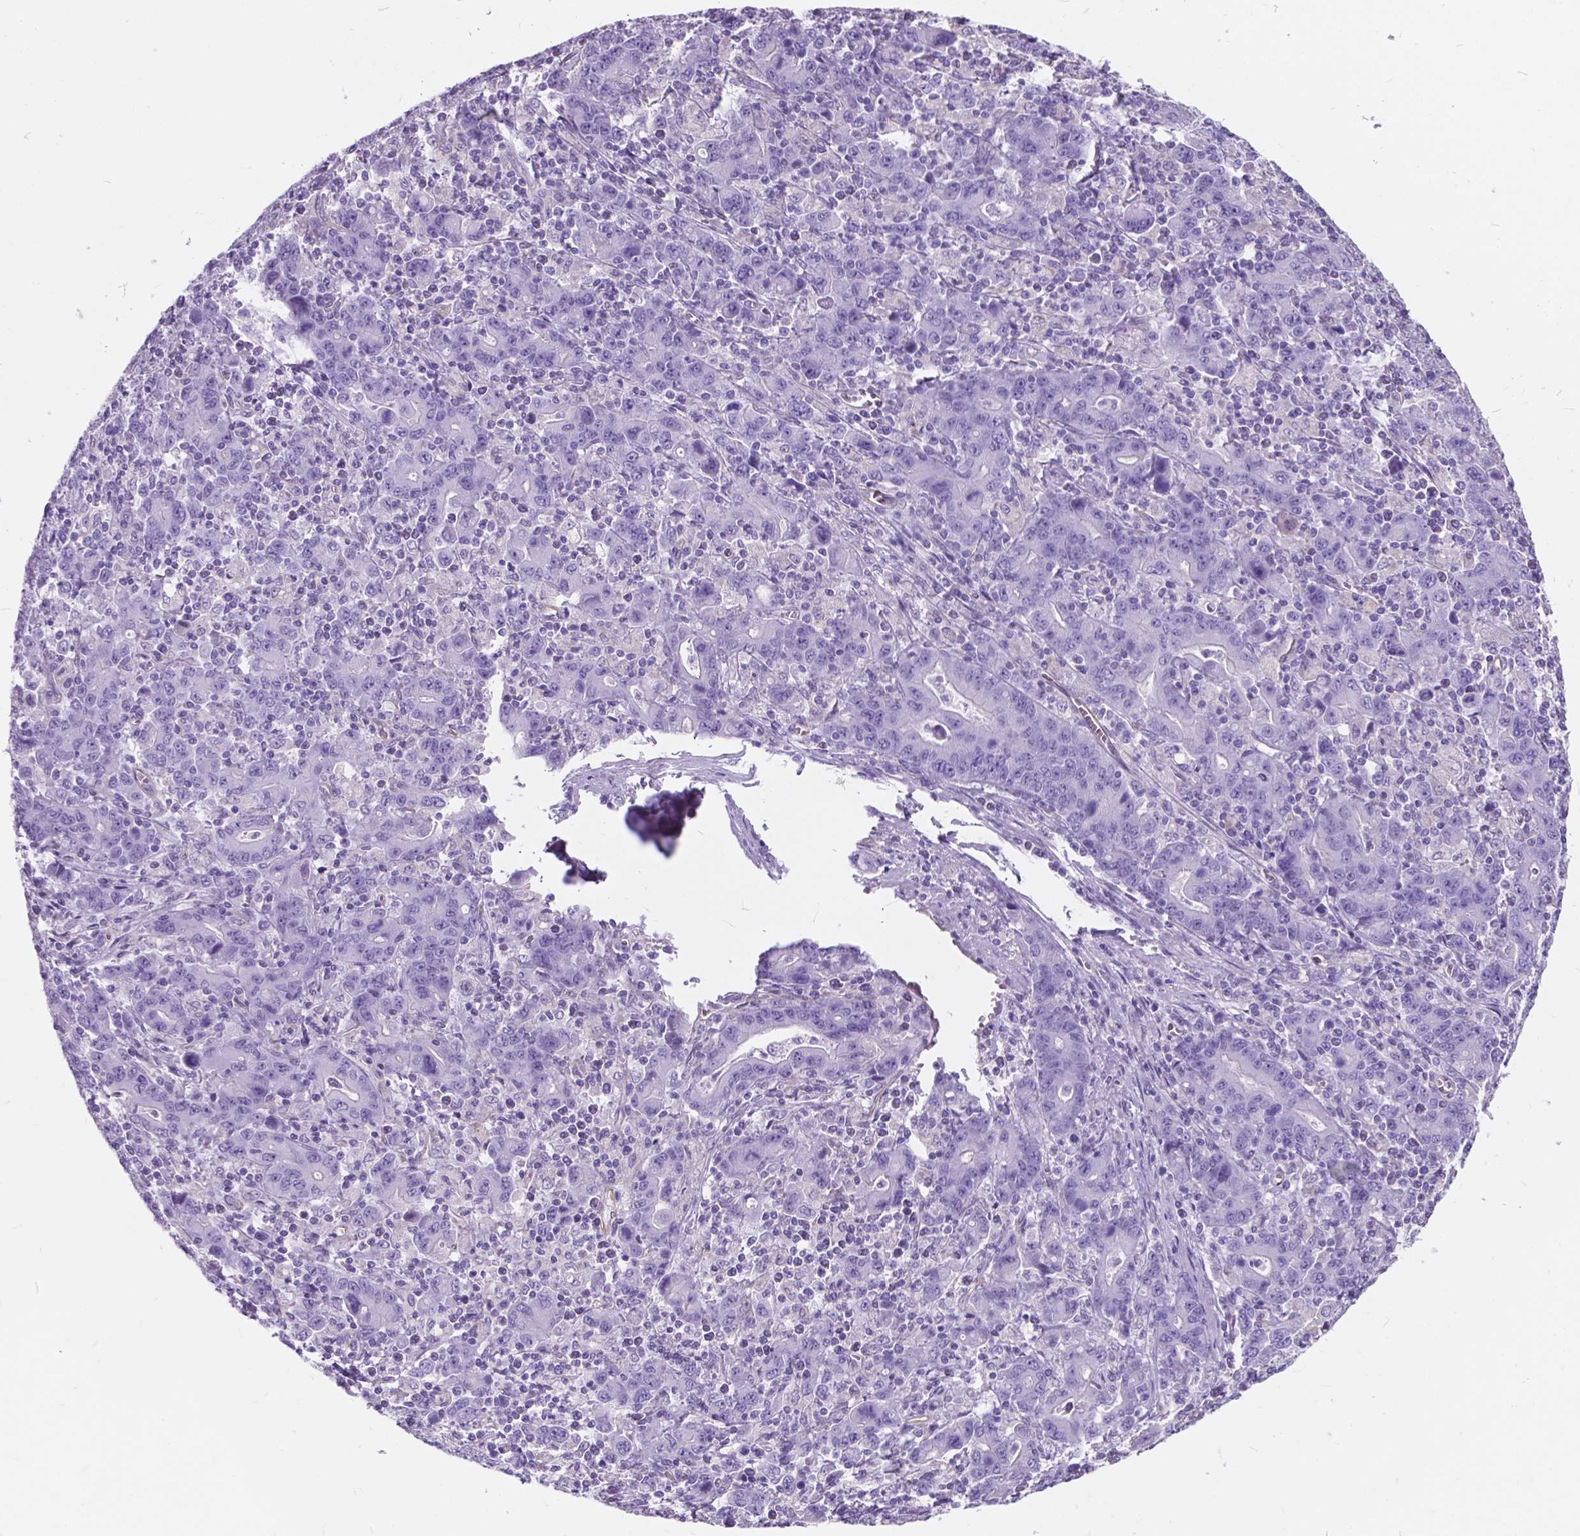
{"staining": {"intensity": "negative", "quantity": "none", "location": "none"}, "tissue": "stomach cancer", "cell_type": "Tumor cells", "image_type": "cancer", "snomed": [{"axis": "morphology", "description": "Adenocarcinoma, NOS"}, {"axis": "topography", "description": "Stomach, upper"}], "caption": "Human stomach adenocarcinoma stained for a protein using immunohistochemistry (IHC) demonstrates no positivity in tumor cells.", "gene": "AMOT", "patient": {"sex": "male", "age": 69}}